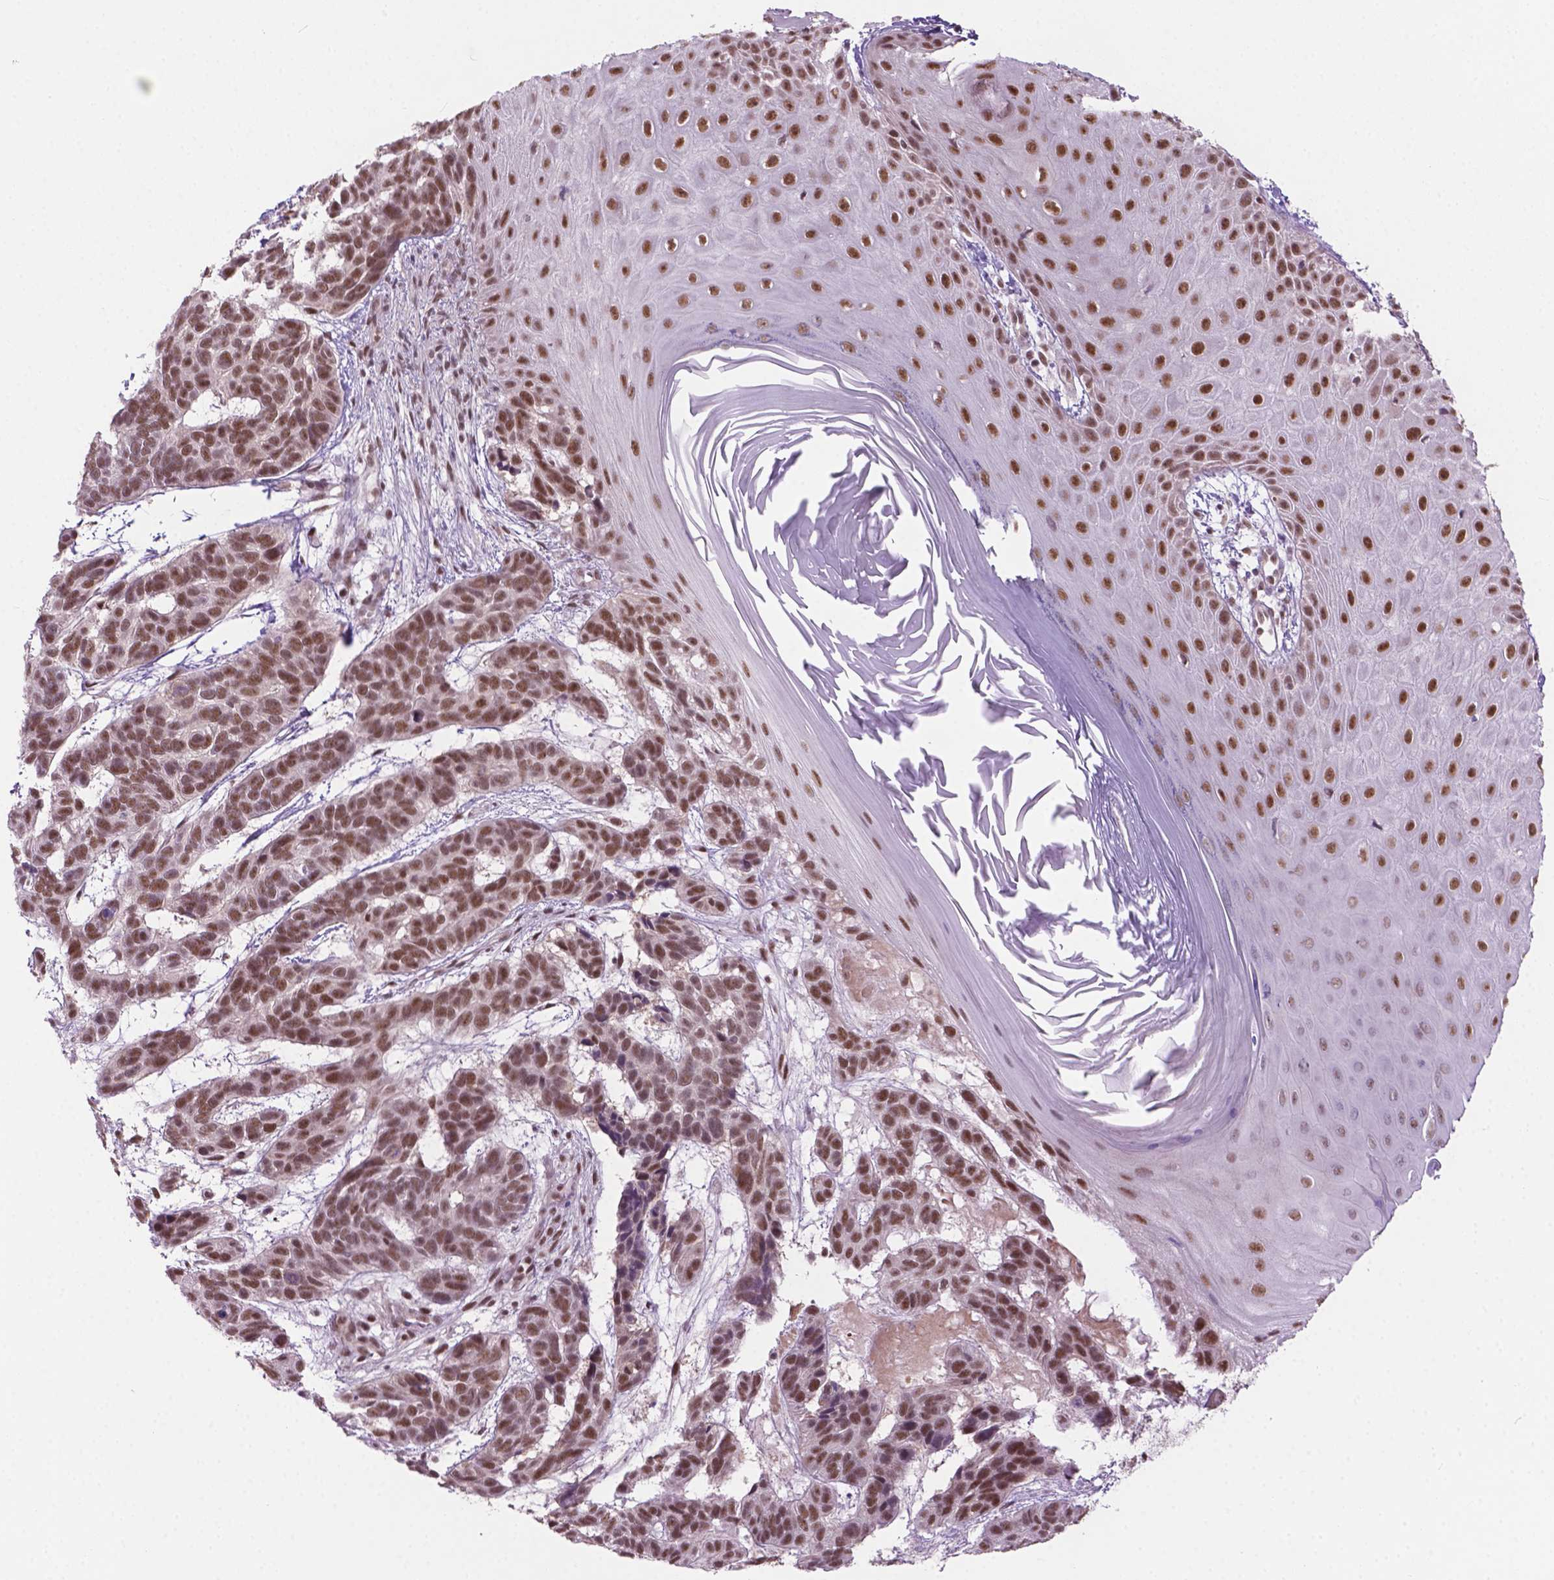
{"staining": {"intensity": "moderate", "quantity": ">75%", "location": "nuclear"}, "tissue": "skin cancer", "cell_type": "Tumor cells", "image_type": "cancer", "snomed": [{"axis": "morphology", "description": "Basal cell carcinoma"}, {"axis": "topography", "description": "Skin"}], "caption": "A histopathology image of human basal cell carcinoma (skin) stained for a protein exhibits moderate nuclear brown staining in tumor cells.", "gene": "PHAX", "patient": {"sex": "male", "age": 78}}